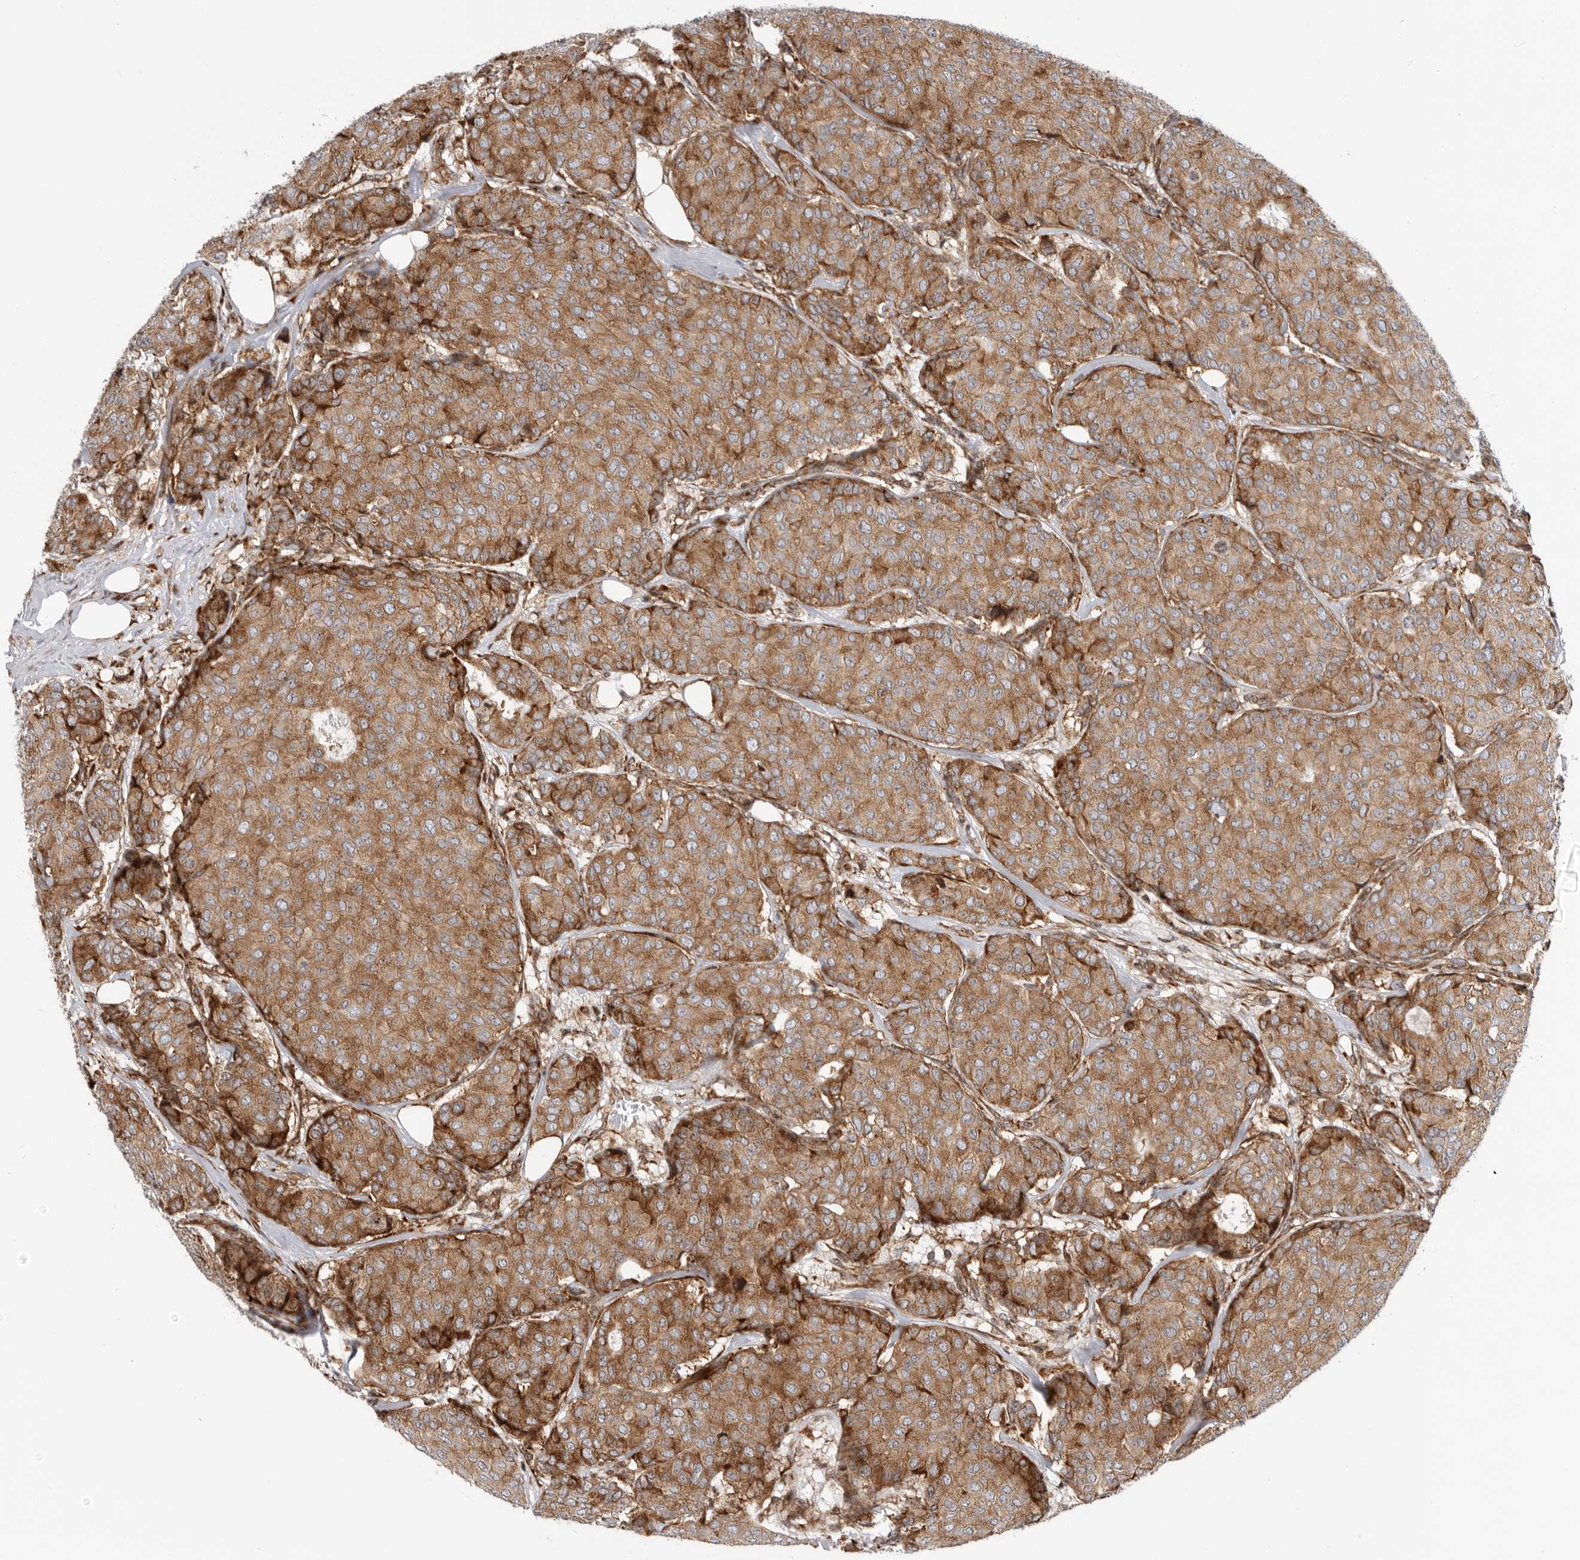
{"staining": {"intensity": "moderate", "quantity": ">75%", "location": "cytoplasmic/membranous"}, "tissue": "breast cancer", "cell_type": "Tumor cells", "image_type": "cancer", "snomed": [{"axis": "morphology", "description": "Duct carcinoma"}, {"axis": "topography", "description": "Breast"}], "caption": "Tumor cells show moderate cytoplasmic/membranous staining in about >75% of cells in breast cancer.", "gene": "FZD3", "patient": {"sex": "female", "age": 75}}